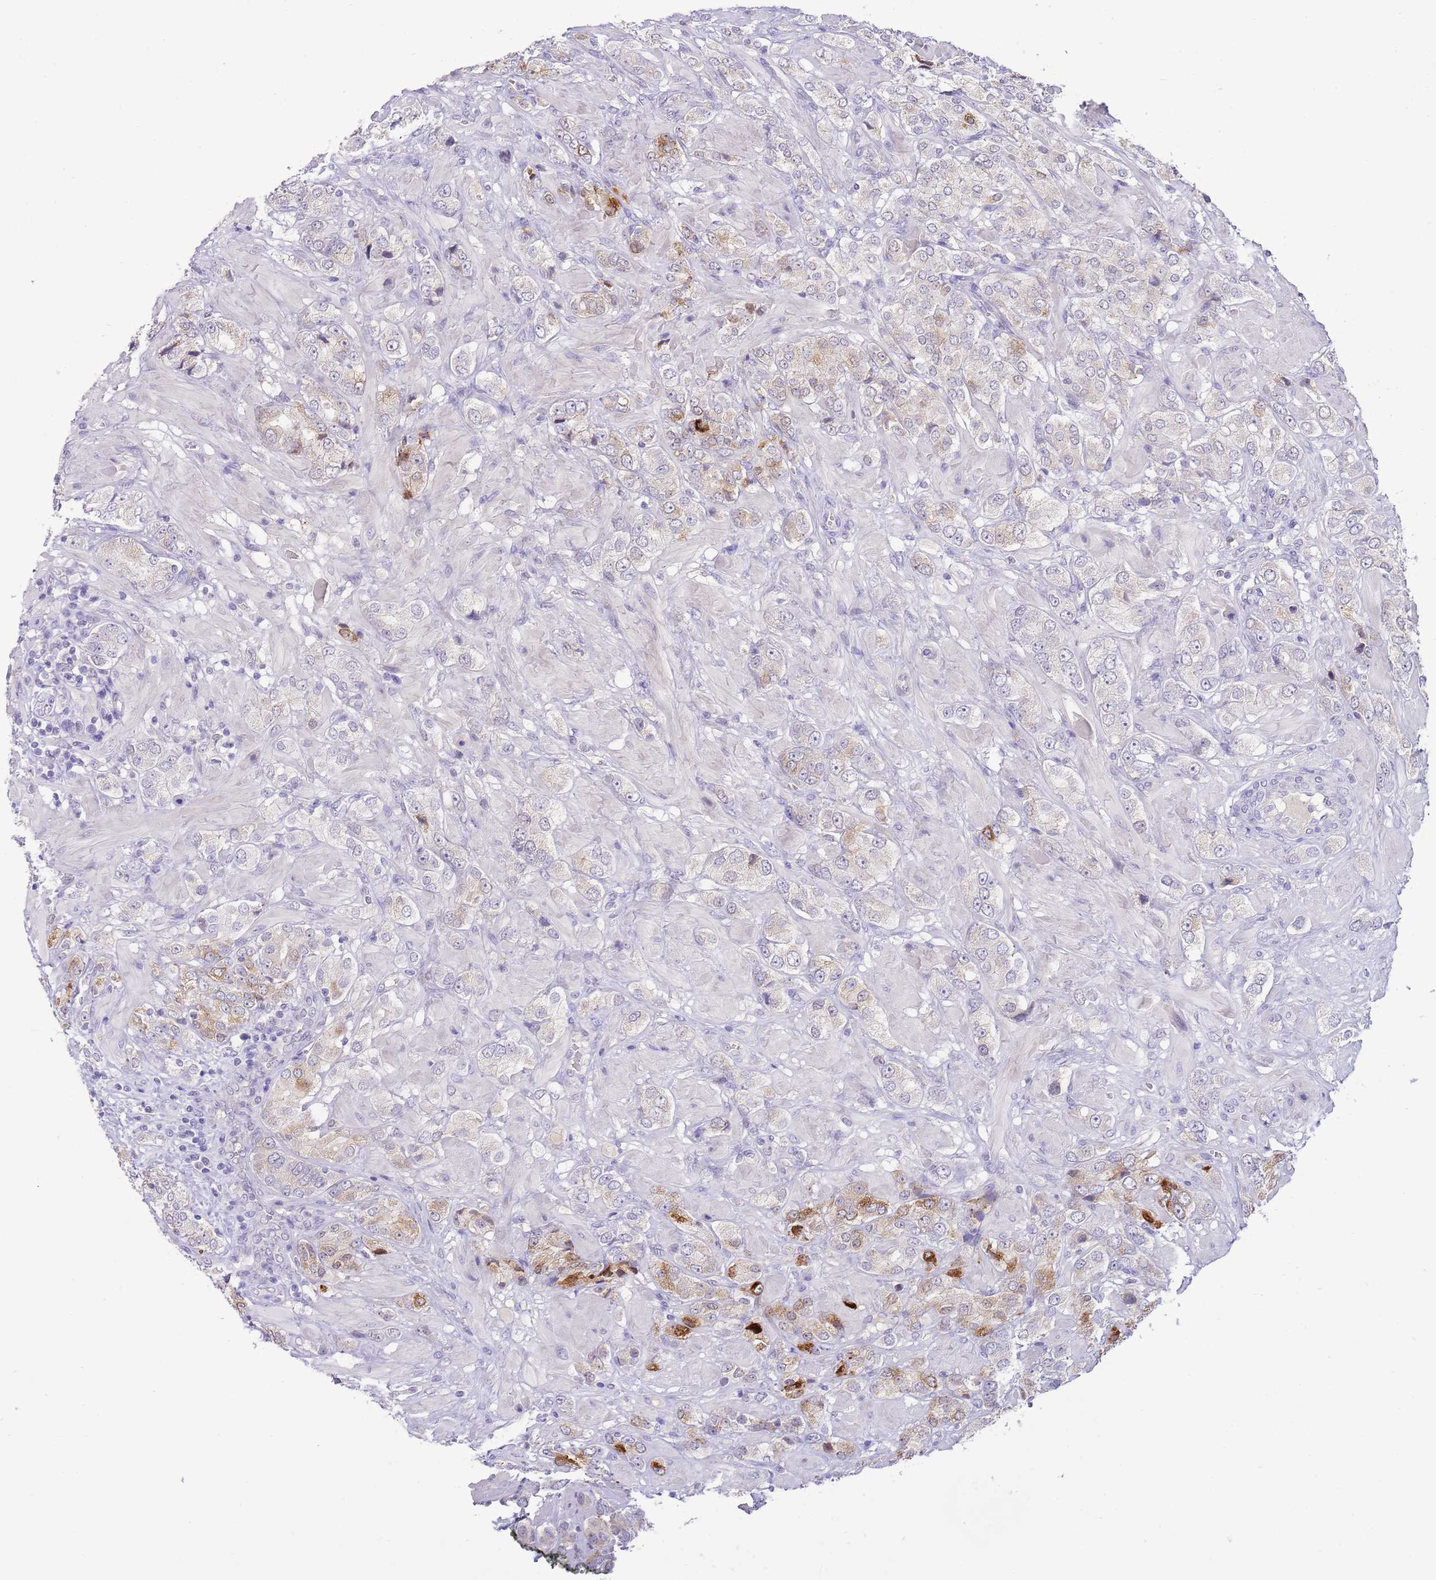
{"staining": {"intensity": "moderate", "quantity": "<25%", "location": "cytoplasmic/membranous"}, "tissue": "prostate cancer", "cell_type": "Tumor cells", "image_type": "cancer", "snomed": [{"axis": "morphology", "description": "Adenocarcinoma, High grade"}, {"axis": "topography", "description": "Prostate and seminal vesicle, NOS"}], "caption": "Protein staining exhibits moderate cytoplasmic/membranous positivity in approximately <25% of tumor cells in prostate cancer.", "gene": "SFTPA1", "patient": {"sex": "male", "age": 64}}